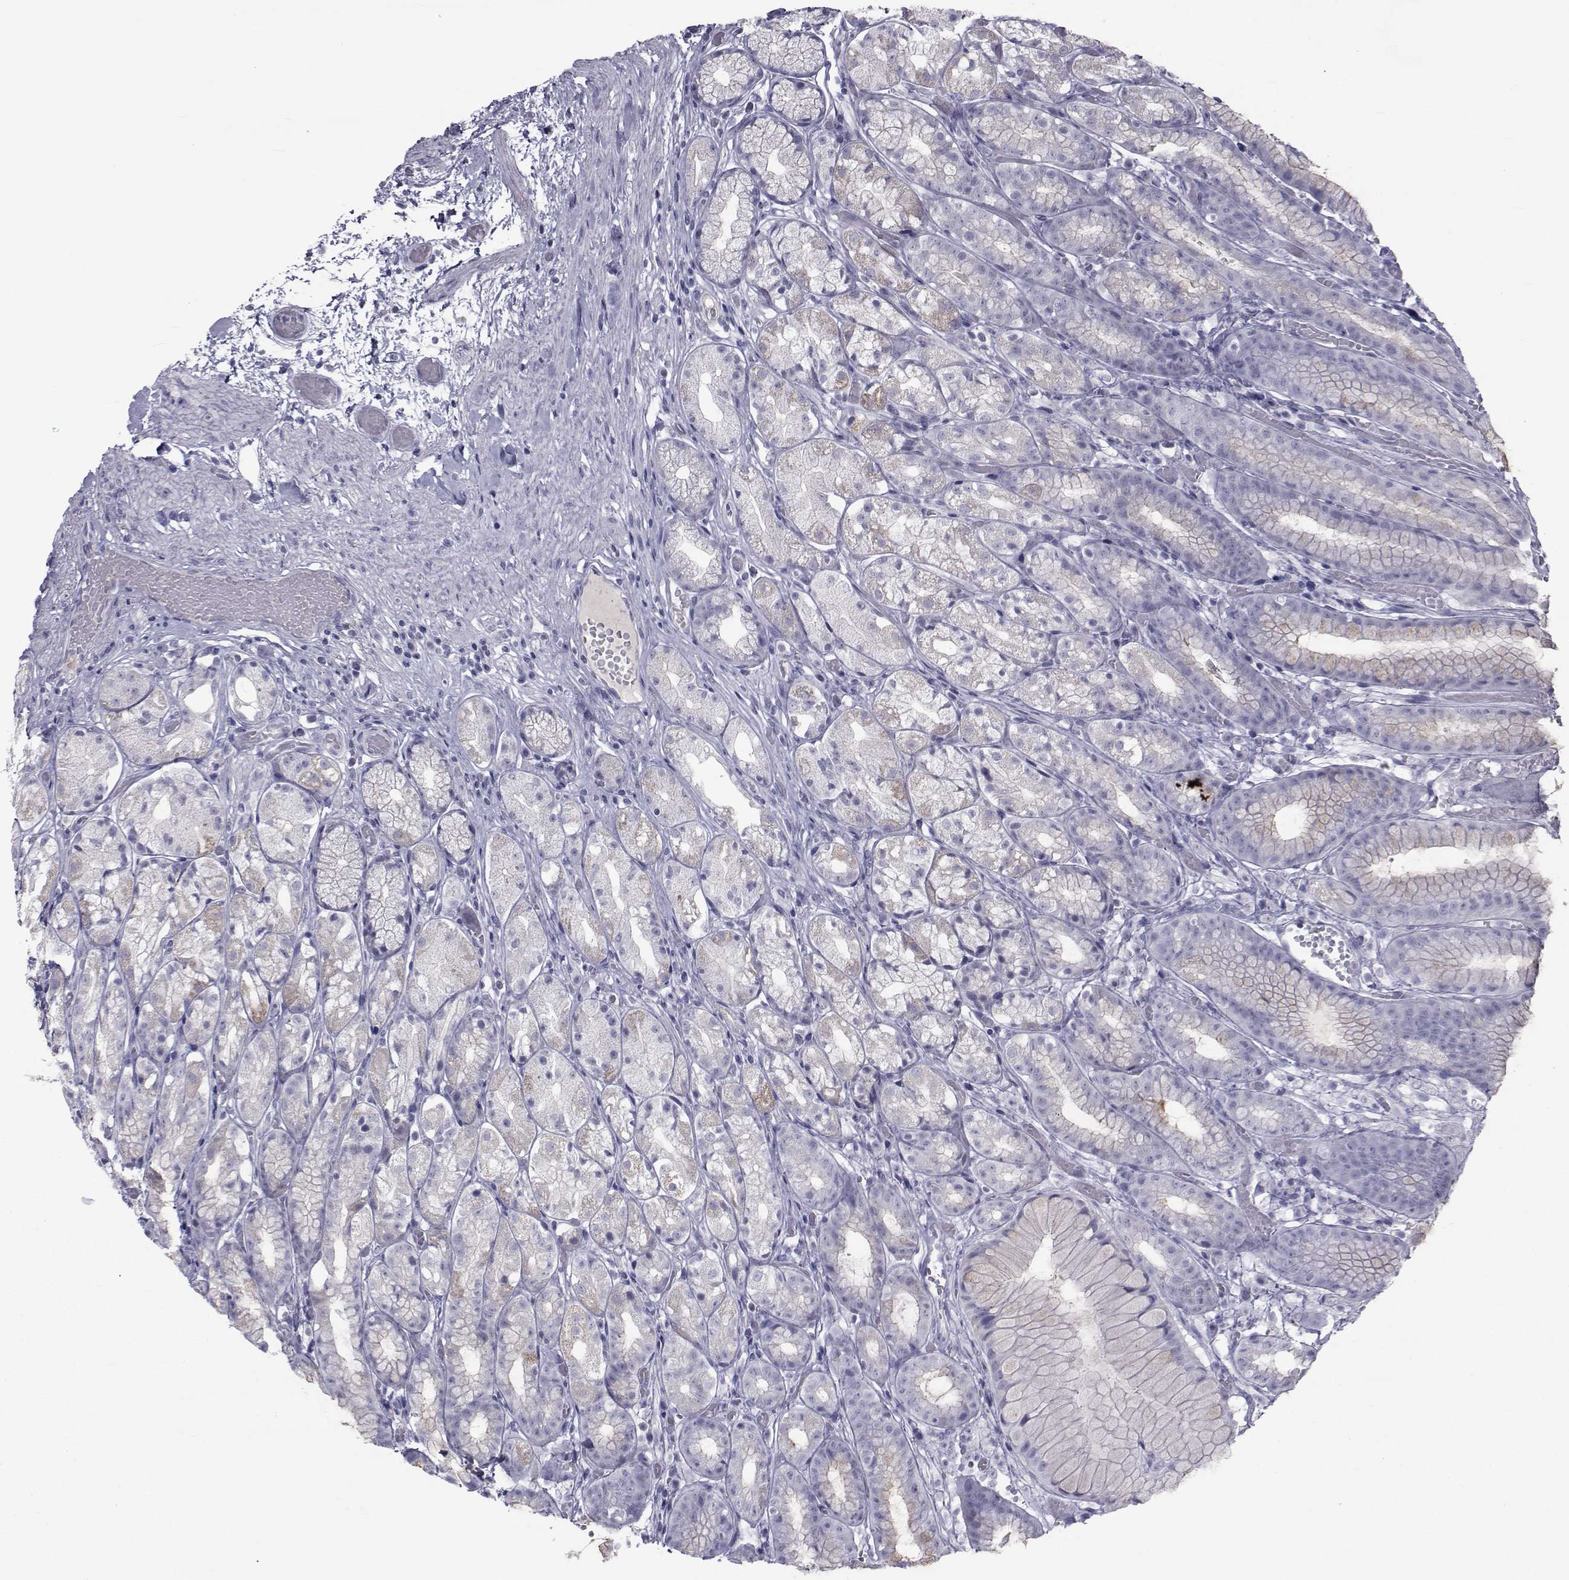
{"staining": {"intensity": "moderate", "quantity": "<25%", "location": "cytoplasmic/membranous"}, "tissue": "stomach", "cell_type": "Glandular cells", "image_type": "normal", "snomed": [{"axis": "morphology", "description": "Normal tissue, NOS"}, {"axis": "topography", "description": "Stomach"}], "caption": "Protein staining shows moderate cytoplasmic/membranous expression in about <25% of glandular cells in normal stomach.", "gene": "FDXR", "patient": {"sex": "male", "age": 70}}